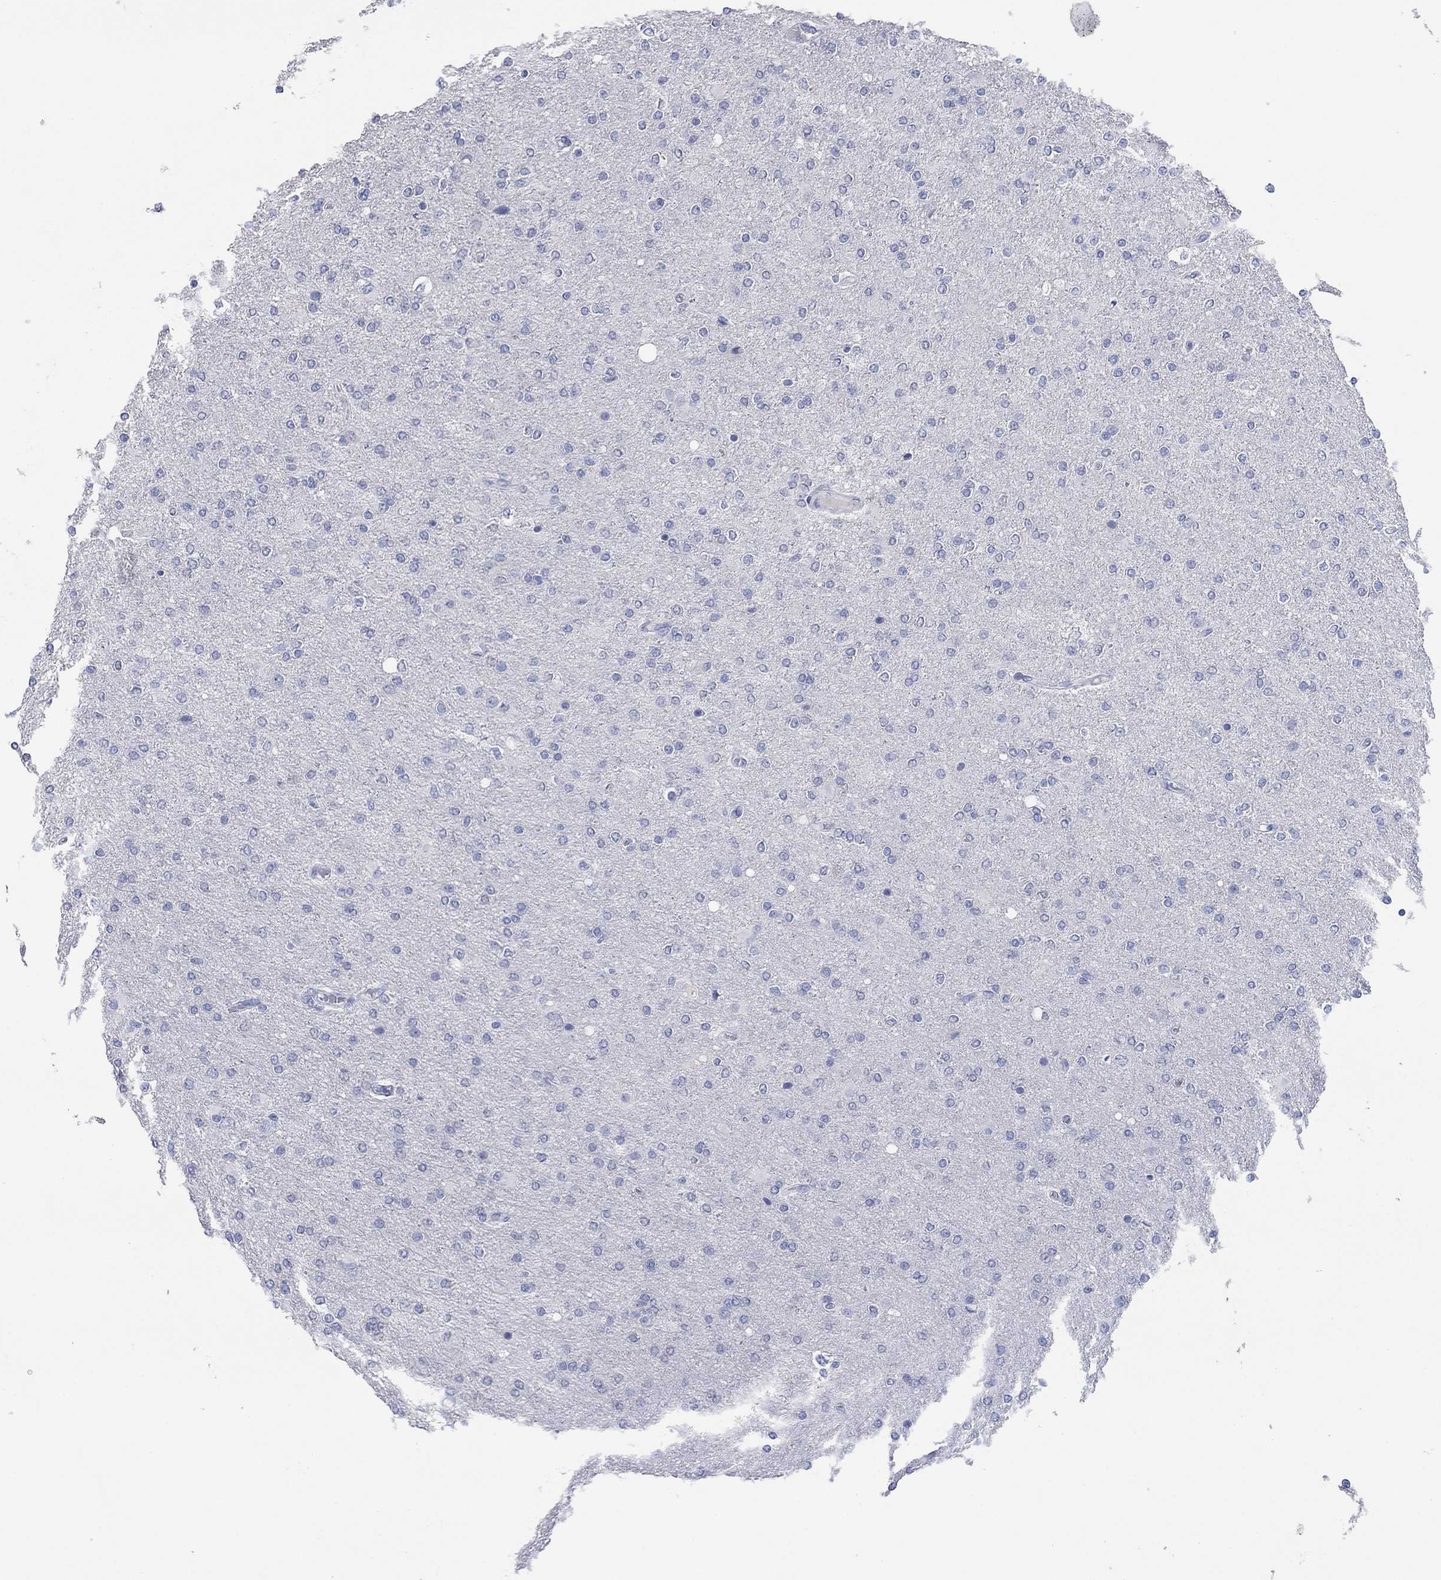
{"staining": {"intensity": "negative", "quantity": "none", "location": "none"}, "tissue": "glioma", "cell_type": "Tumor cells", "image_type": "cancer", "snomed": [{"axis": "morphology", "description": "Glioma, malignant, High grade"}, {"axis": "topography", "description": "Cerebral cortex"}], "caption": "Immunohistochemical staining of human malignant glioma (high-grade) displays no significant expression in tumor cells.", "gene": "POU5F1", "patient": {"sex": "male", "age": 70}}